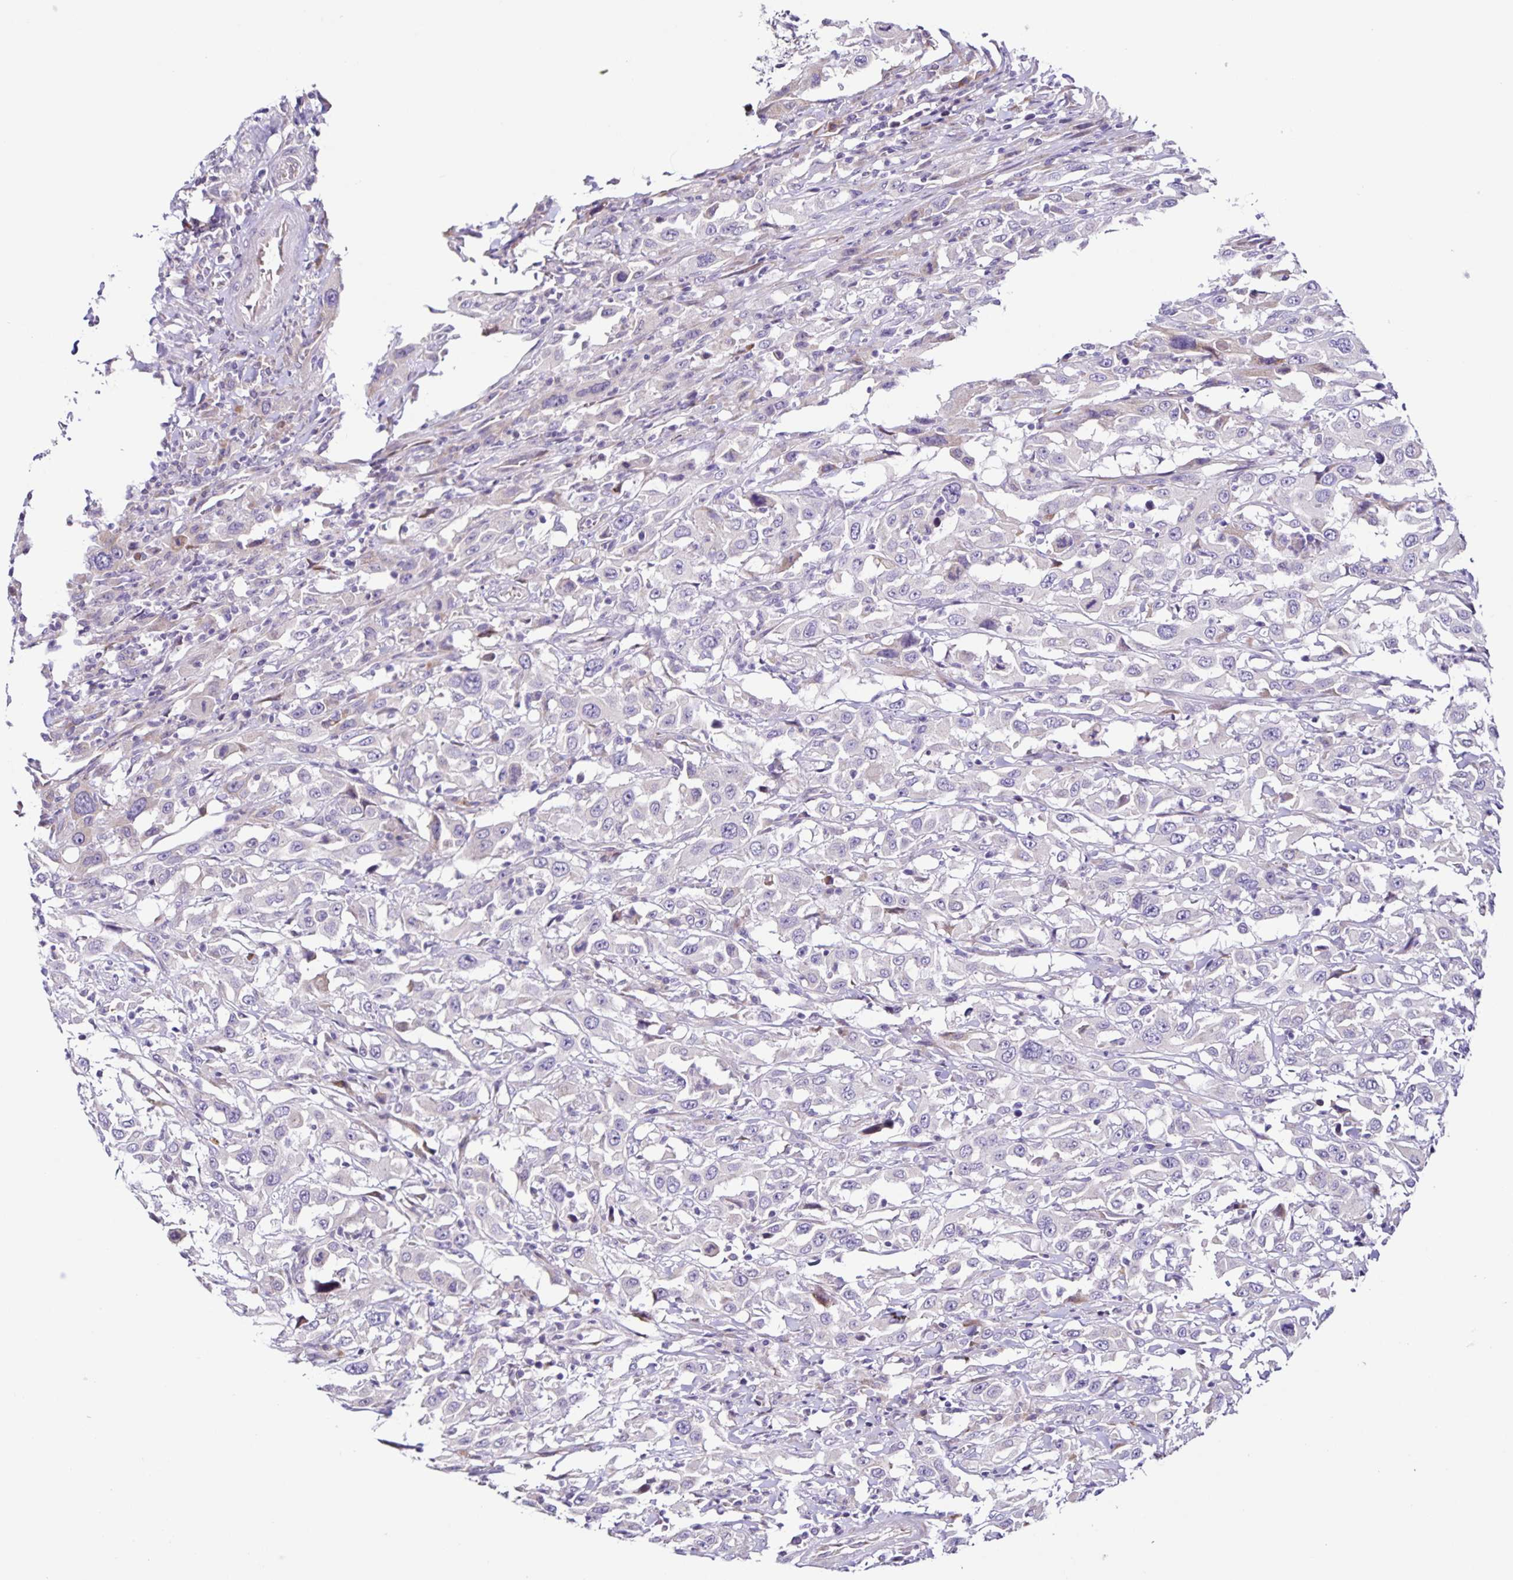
{"staining": {"intensity": "negative", "quantity": "none", "location": "none"}, "tissue": "urothelial cancer", "cell_type": "Tumor cells", "image_type": "cancer", "snomed": [{"axis": "morphology", "description": "Urothelial carcinoma, High grade"}, {"axis": "topography", "description": "Urinary bladder"}], "caption": "DAB (3,3'-diaminobenzidine) immunohistochemical staining of human high-grade urothelial carcinoma shows no significant positivity in tumor cells.", "gene": "RNFT2", "patient": {"sex": "male", "age": 61}}